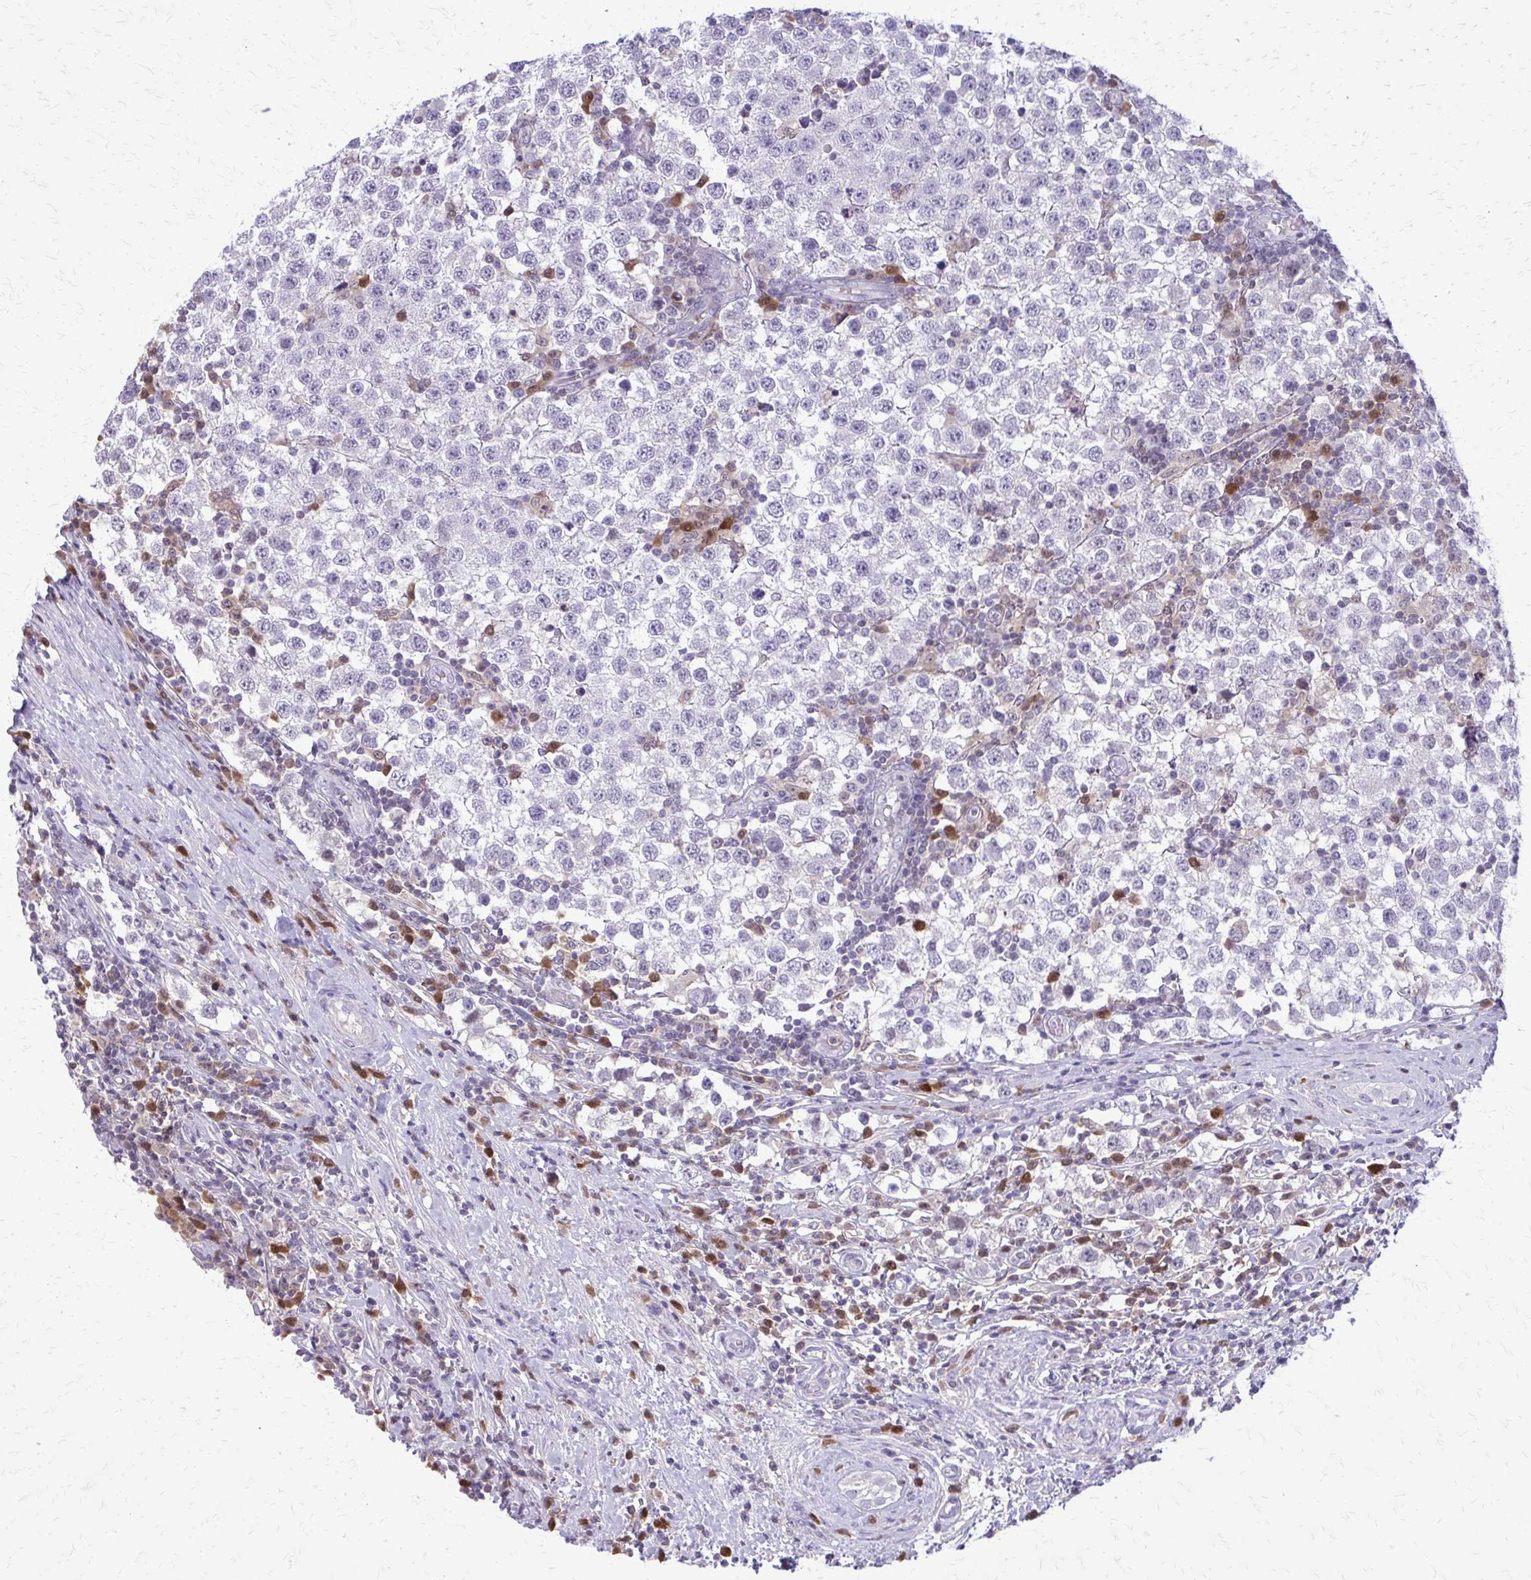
{"staining": {"intensity": "negative", "quantity": "none", "location": "none"}, "tissue": "testis cancer", "cell_type": "Tumor cells", "image_type": "cancer", "snomed": [{"axis": "morphology", "description": "Seminoma, NOS"}, {"axis": "topography", "description": "Testis"}], "caption": "Protein analysis of testis cancer (seminoma) reveals no significant positivity in tumor cells.", "gene": "GLRX", "patient": {"sex": "male", "age": 34}}